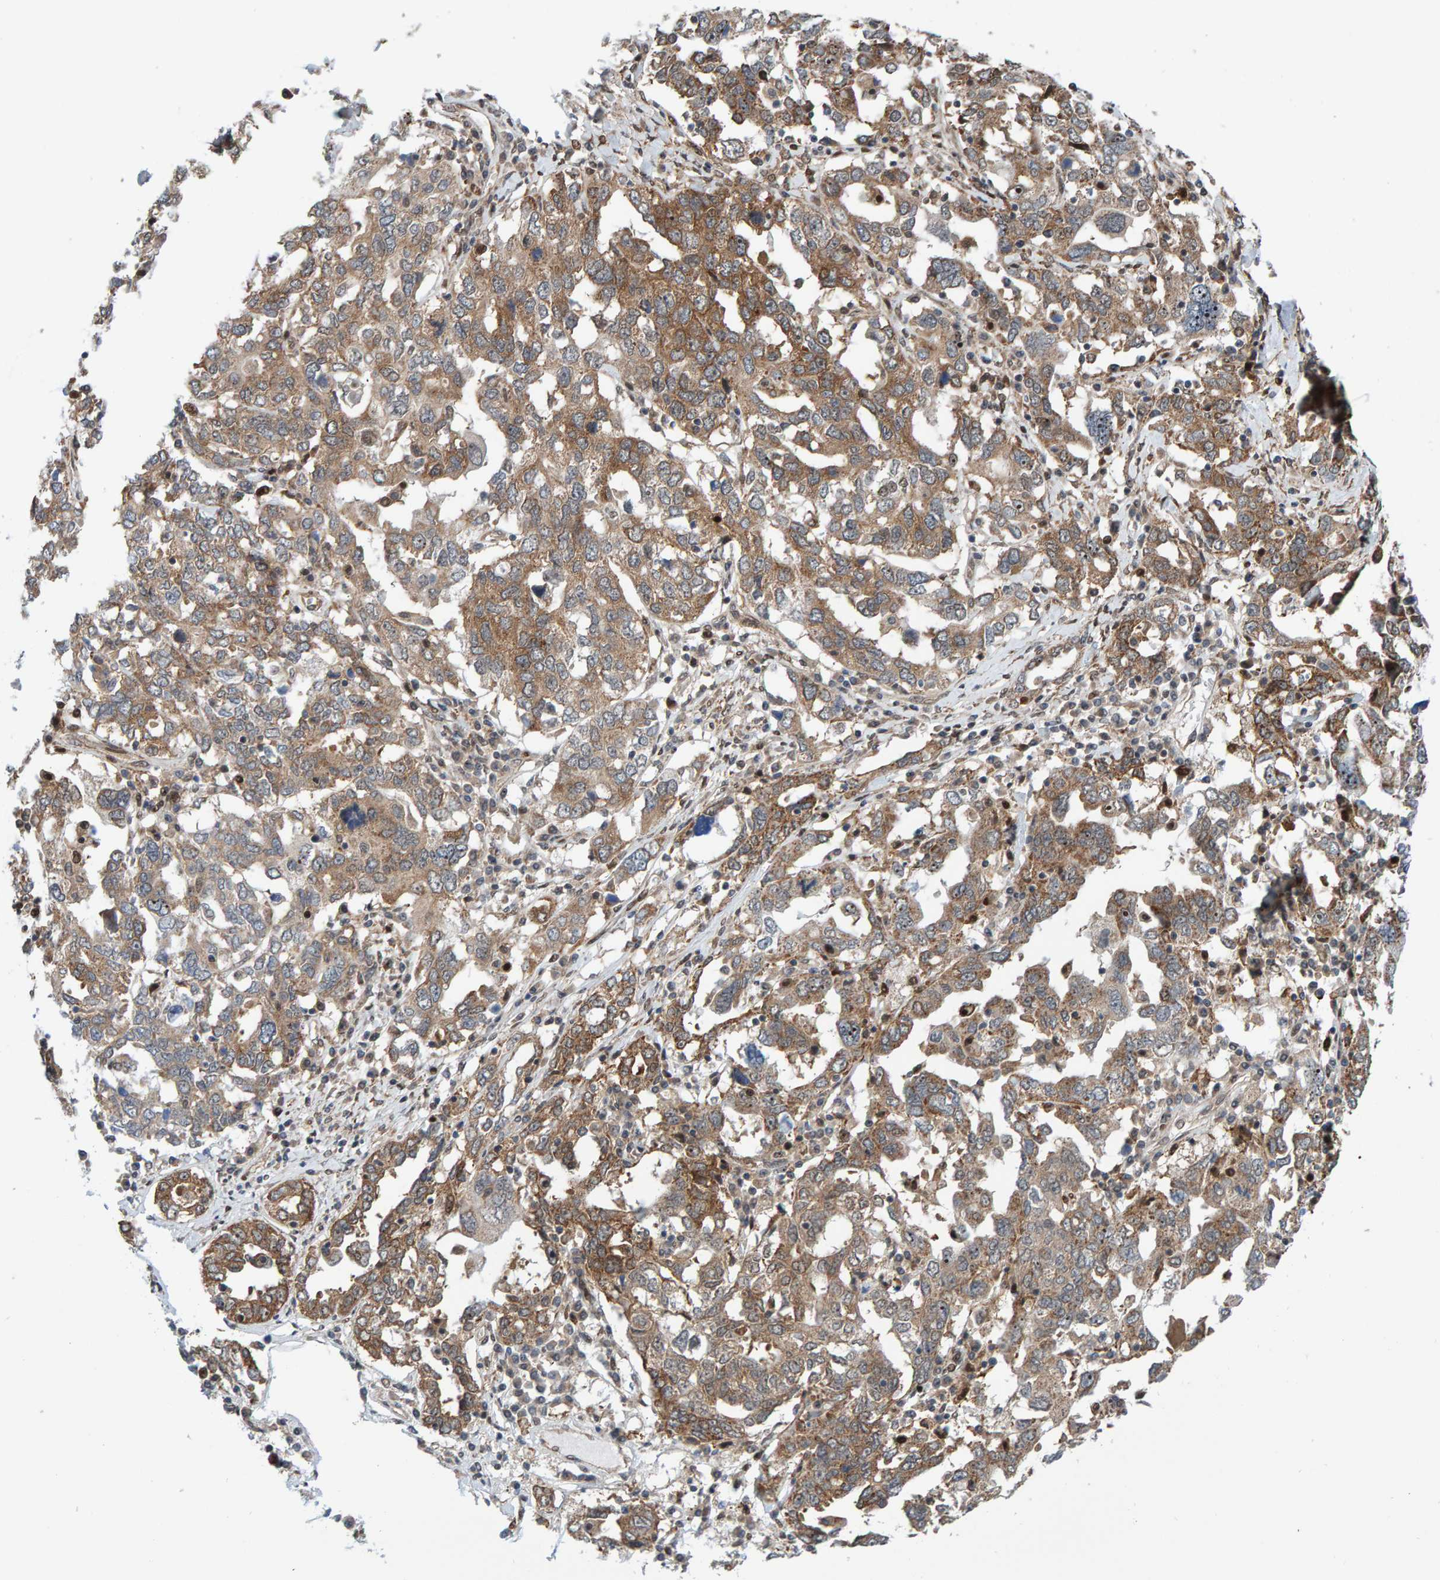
{"staining": {"intensity": "moderate", "quantity": ">75%", "location": "cytoplasmic/membranous"}, "tissue": "ovarian cancer", "cell_type": "Tumor cells", "image_type": "cancer", "snomed": [{"axis": "morphology", "description": "Carcinoma, endometroid"}, {"axis": "topography", "description": "Ovary"}], "caption": "Immunohistochemical staining of human ovarian endometroid carcinoma shows medium levels of moderate cytoplasmic/membranous protein staining in approximately >75% of tumor cells. Immunohistochemistry stains the protein of interest in brown and the nuclei are stained blue.", "gene": "ZNF366", "patient": {"sex": "female", "age": 62}}